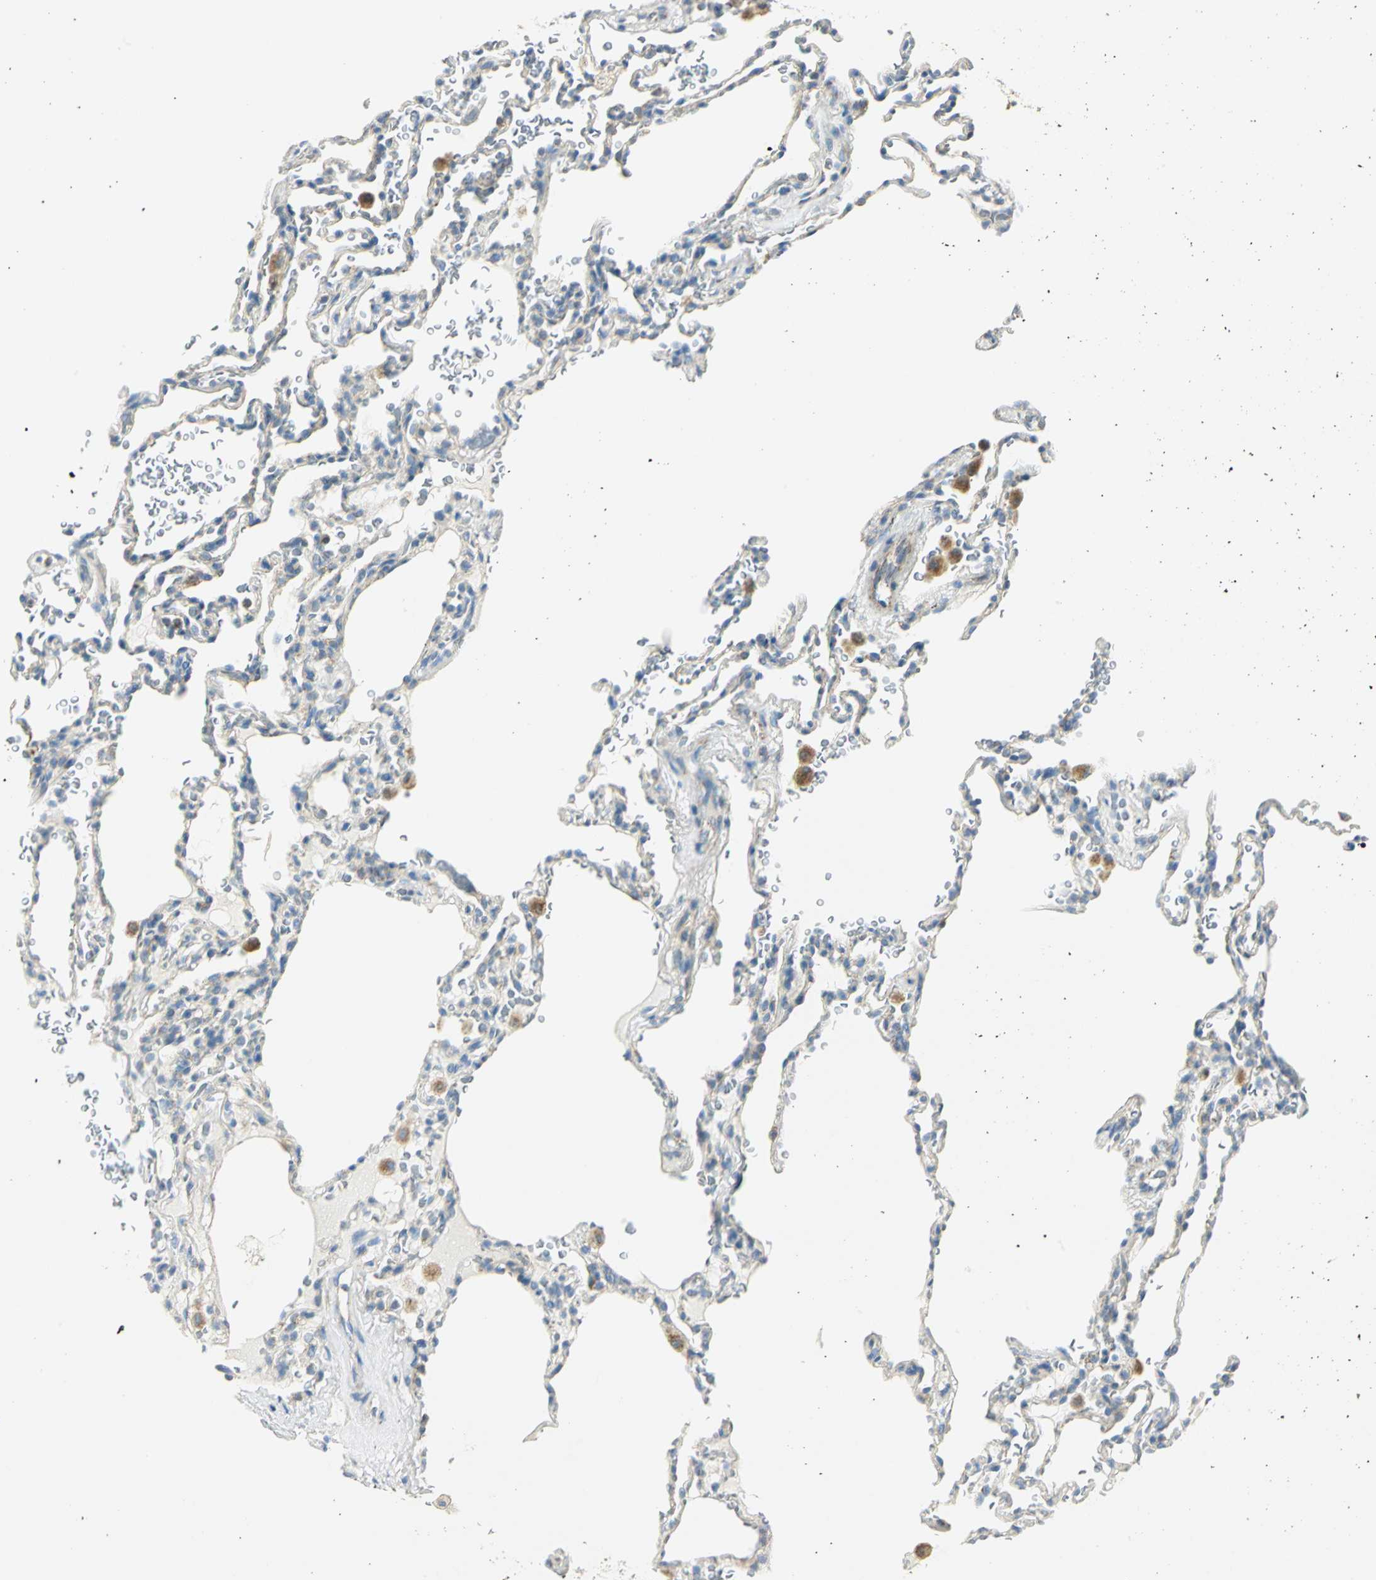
{"staining": {"intensity": "weak", "quantity": "<25%", "location": "cytoplasmic/membranous"}, "tissue": "lung", "cell_type": "Alveolar cells", "image_type": "normal", "snomed": [{"axis": "morphology", "description": "Normal tissue, NOS"}, {"axis": "topography", "description": "Lung"}], "caption": "This is an immunohistochemistry (IHC) micrograph of benign human lung. There is no staining in alveolar cells.", "gene": "NTRK1", "patient": {"sex": "male", "age": 59}}